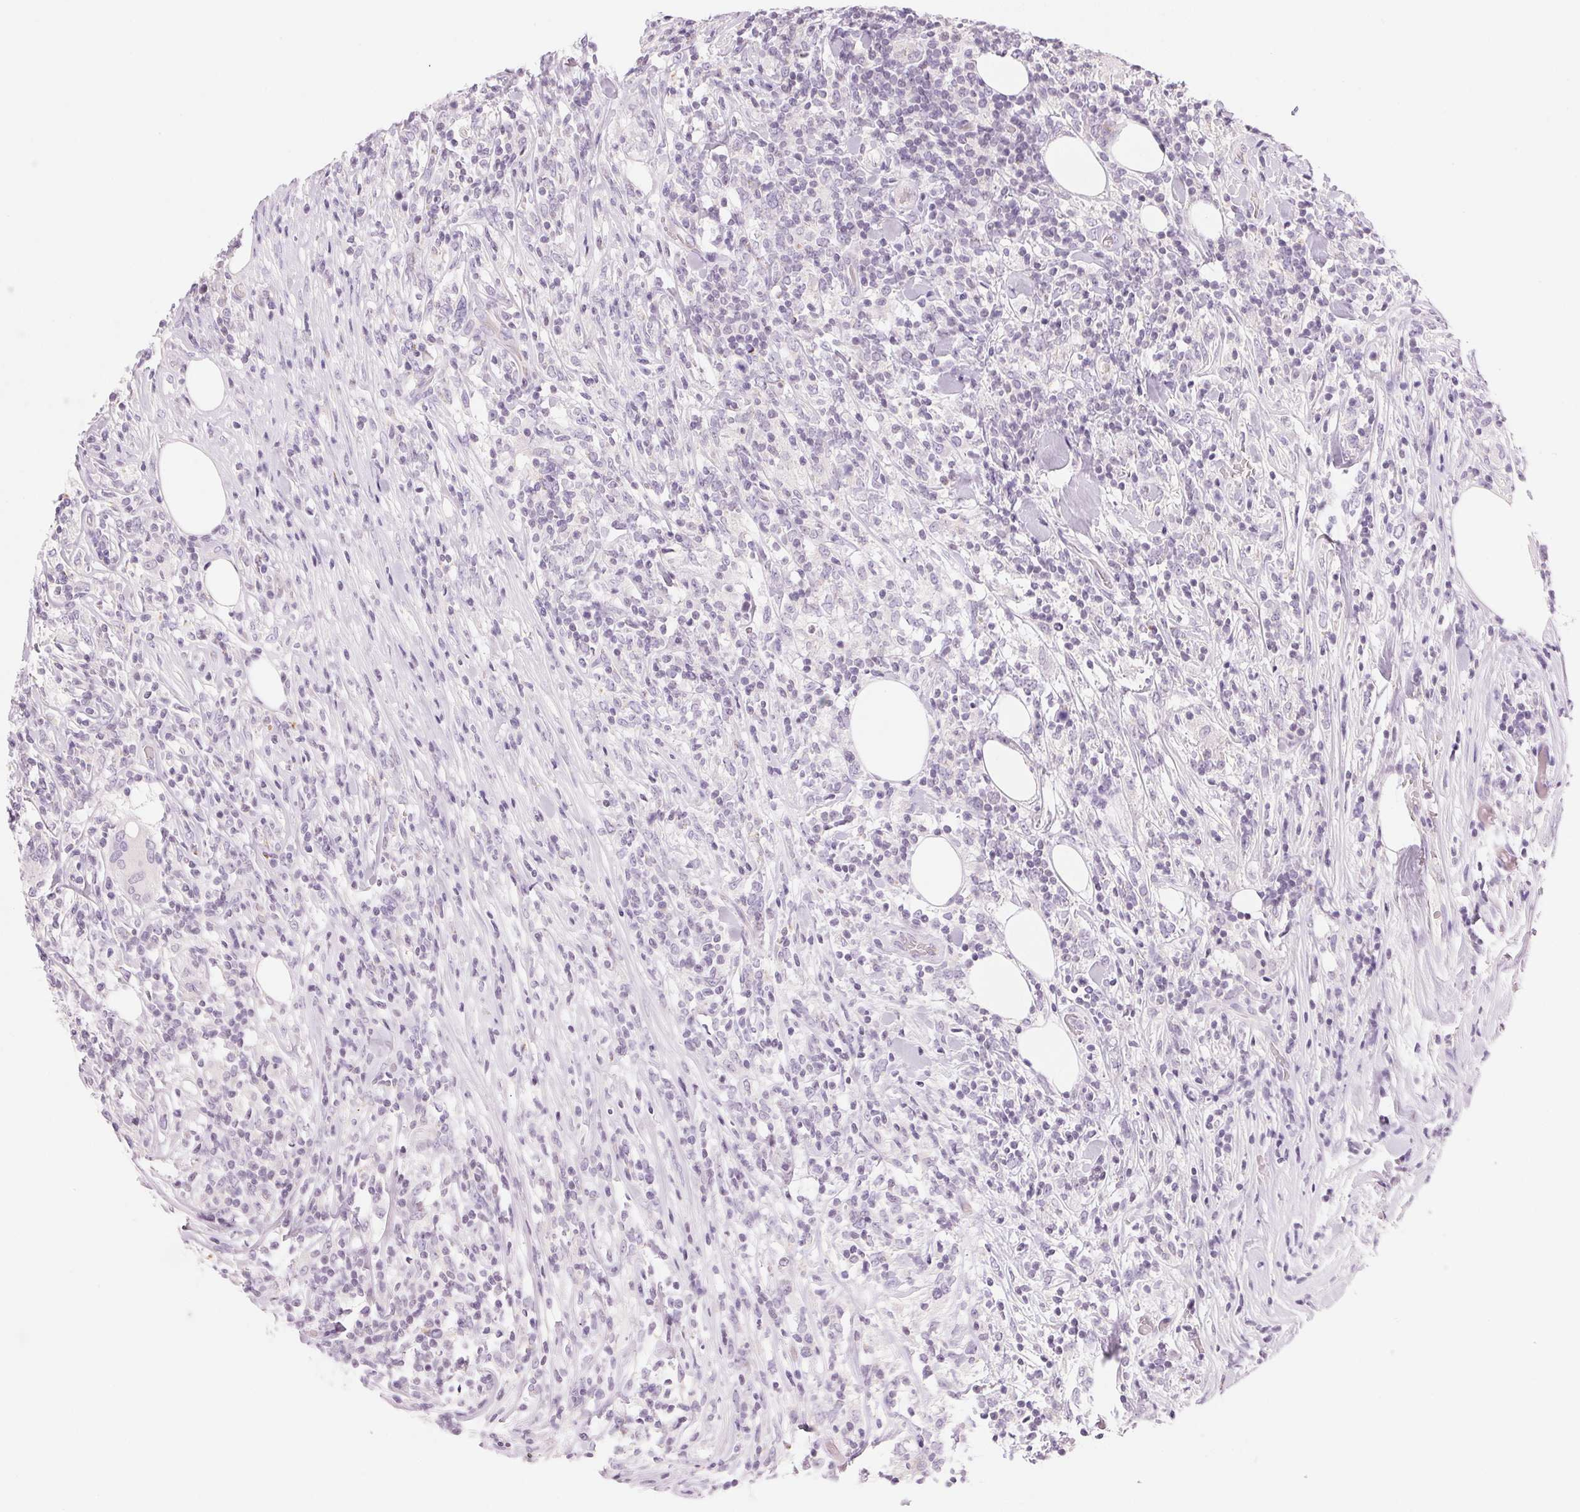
{"staining": {"intensity": "negative", "quantity": "none", "location": "none"}, "tissue": "lymphoma", "cell_type": "Tumor cells", "image_type": "cancer", "snomed": [{"axis": "morphology", "description": "Malignant lymphoma, non-Hodgkin's type, High grade"}, {"axis": "topography", "description": "Lymph node"}], "caption": "Histopathology image shows no protein expression in tumor cells of high-grade malignant lymphoma, non-Hodgkin's type tissue.", "gene": "CYP11B1", "patient": {"sex": "female", "age": 84}}